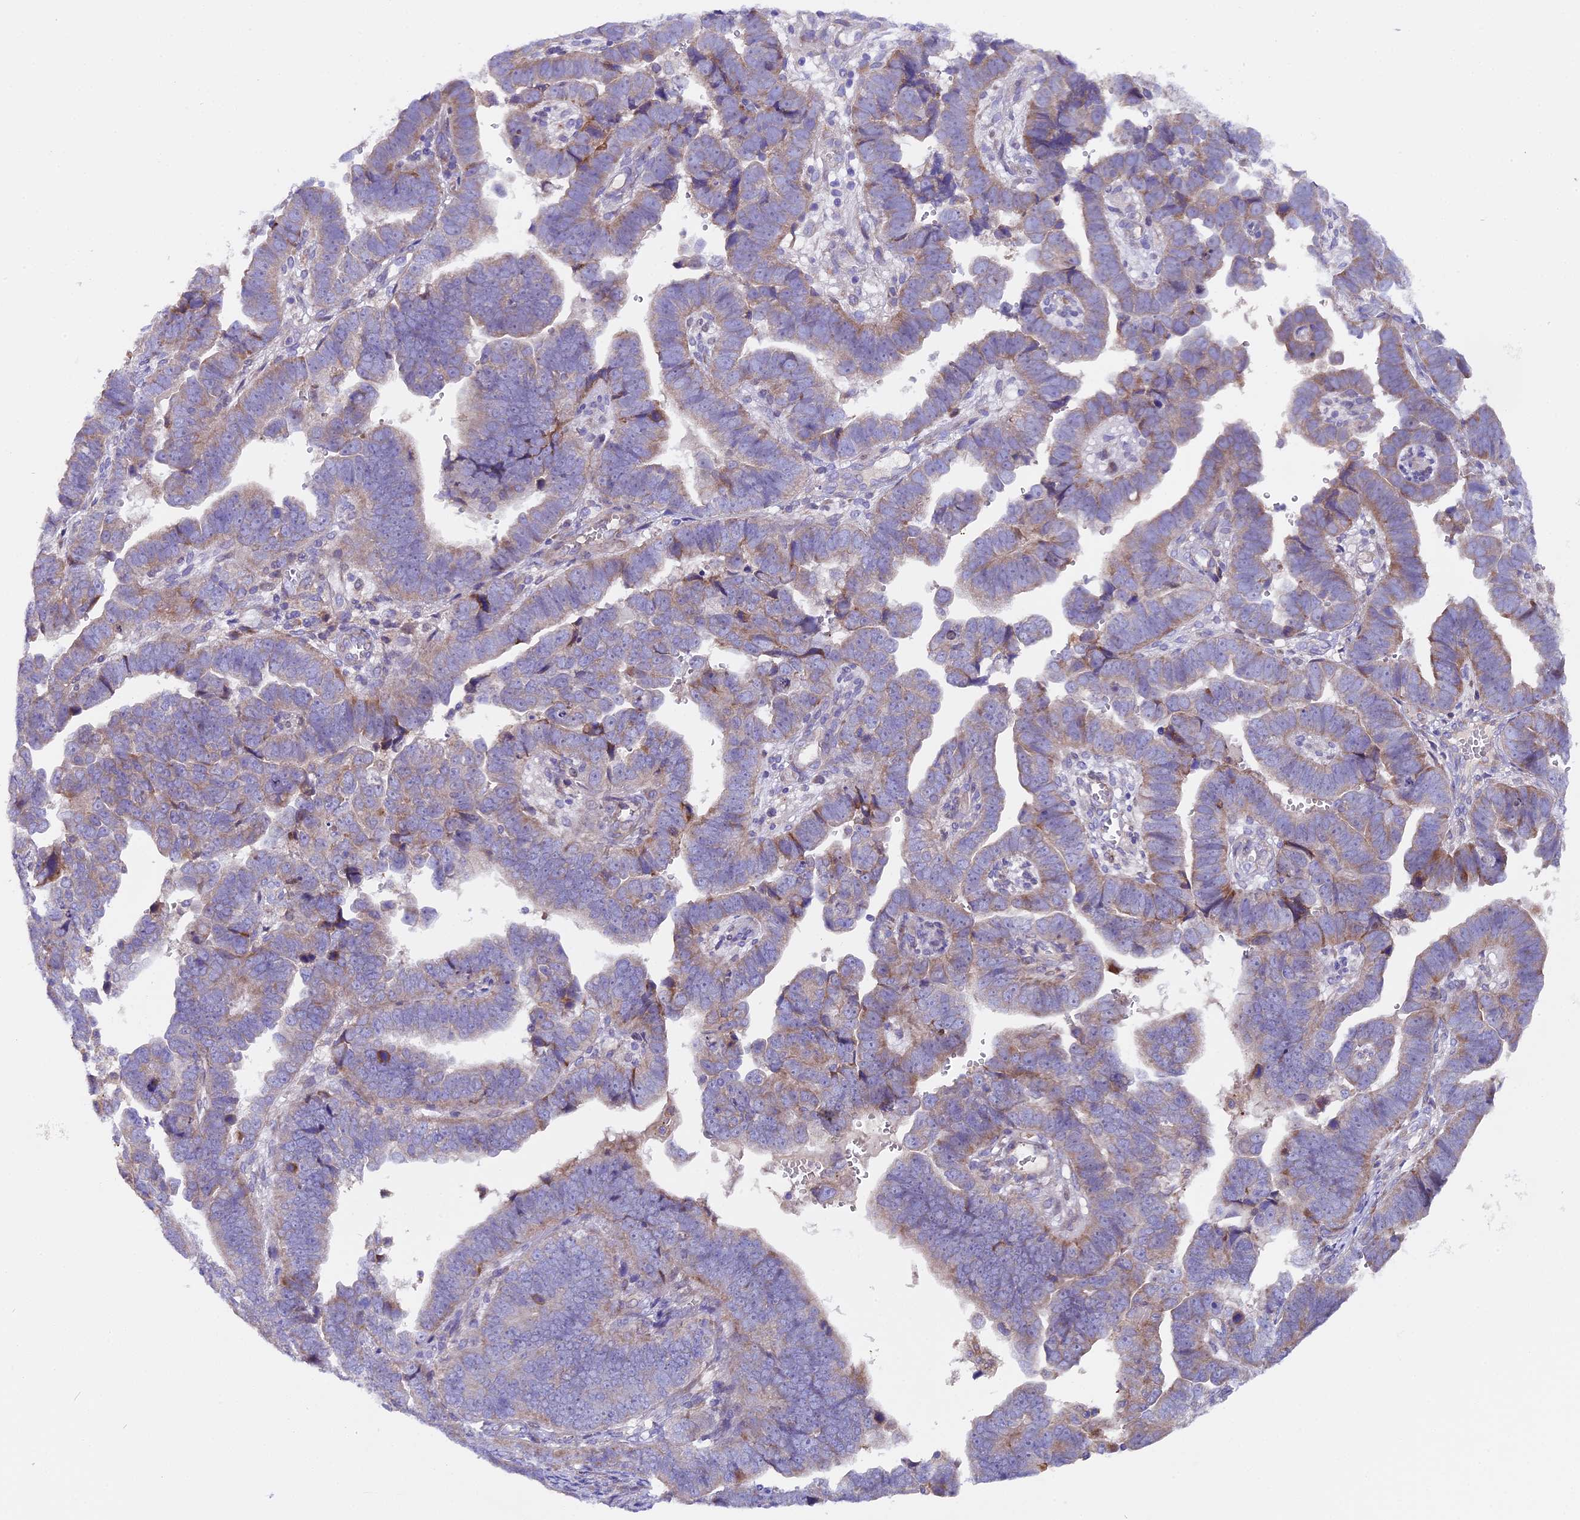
{"staining": {"intensity": "weak", "quantity": "25%-75%", "location": "cytoplasmic/membranous"}, "tissue": "endometrial cancer", "cell_type": "Tumor cells", "image_type": "cancer", "snomed": [{"axis": "morphology", "description": "Adenocarcinoma, NOS"}, {"axis": "topography", "description": "Endometrium"}], "caption": "Immunohistochemistry of adenocarcinoma (endometrial) displays low levels of weak cytoplasmic/membranous positivity in about 25%-75% of tumor cells.", "gene": "PIGU", "patient": {"sex": "female", "age": 75}}